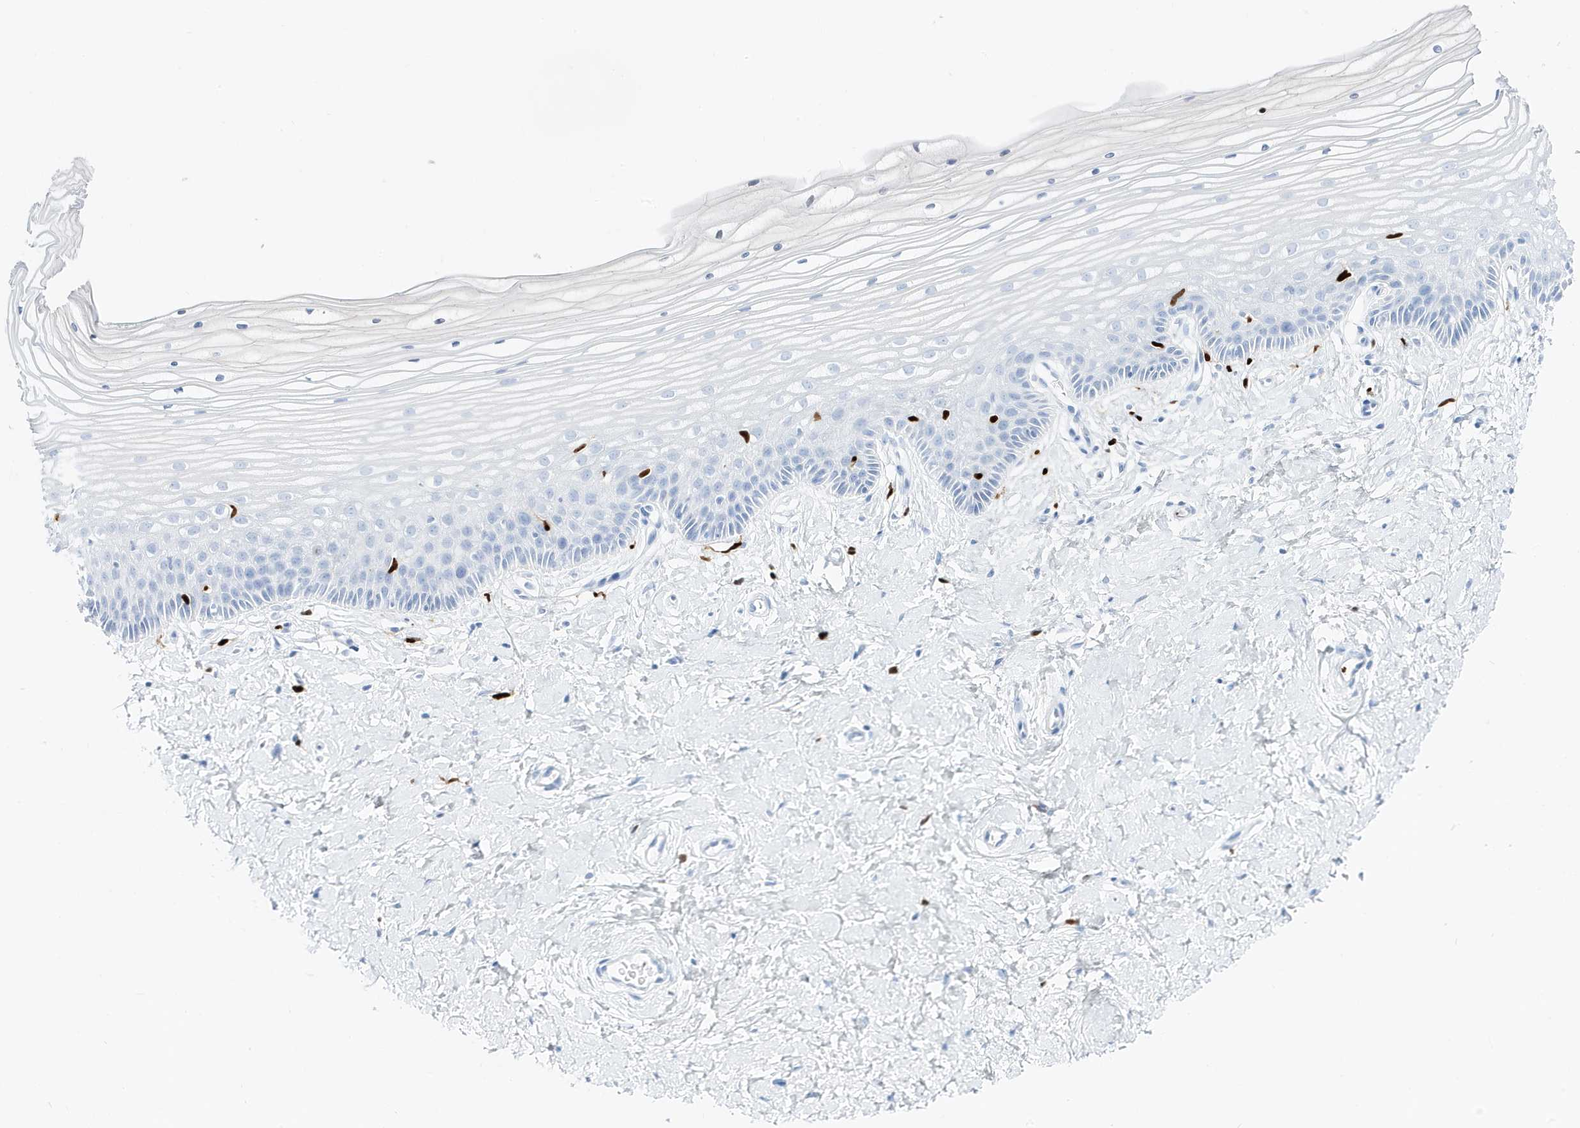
{"staining": {"intensity": "negative", "quantity": "none", "location": "none"}, "tissue": "vagina", "cell_type": "Squamous epithelial cells", "image_type": "normal", "snomed": [{"axis": "morphology", "description": "Normal tissue, NOS"}, {"axis": "topography", "description": "Vagina"}, {"axis": "topography", "description": "Cervix"}], "caption": "This is a micrograph of immunohistochemistry staining of normal vagina, which shows no positivity in squamous epithelial cells.", "gene": "MNDA", "patient": {"sex": "female", "age": 40}}